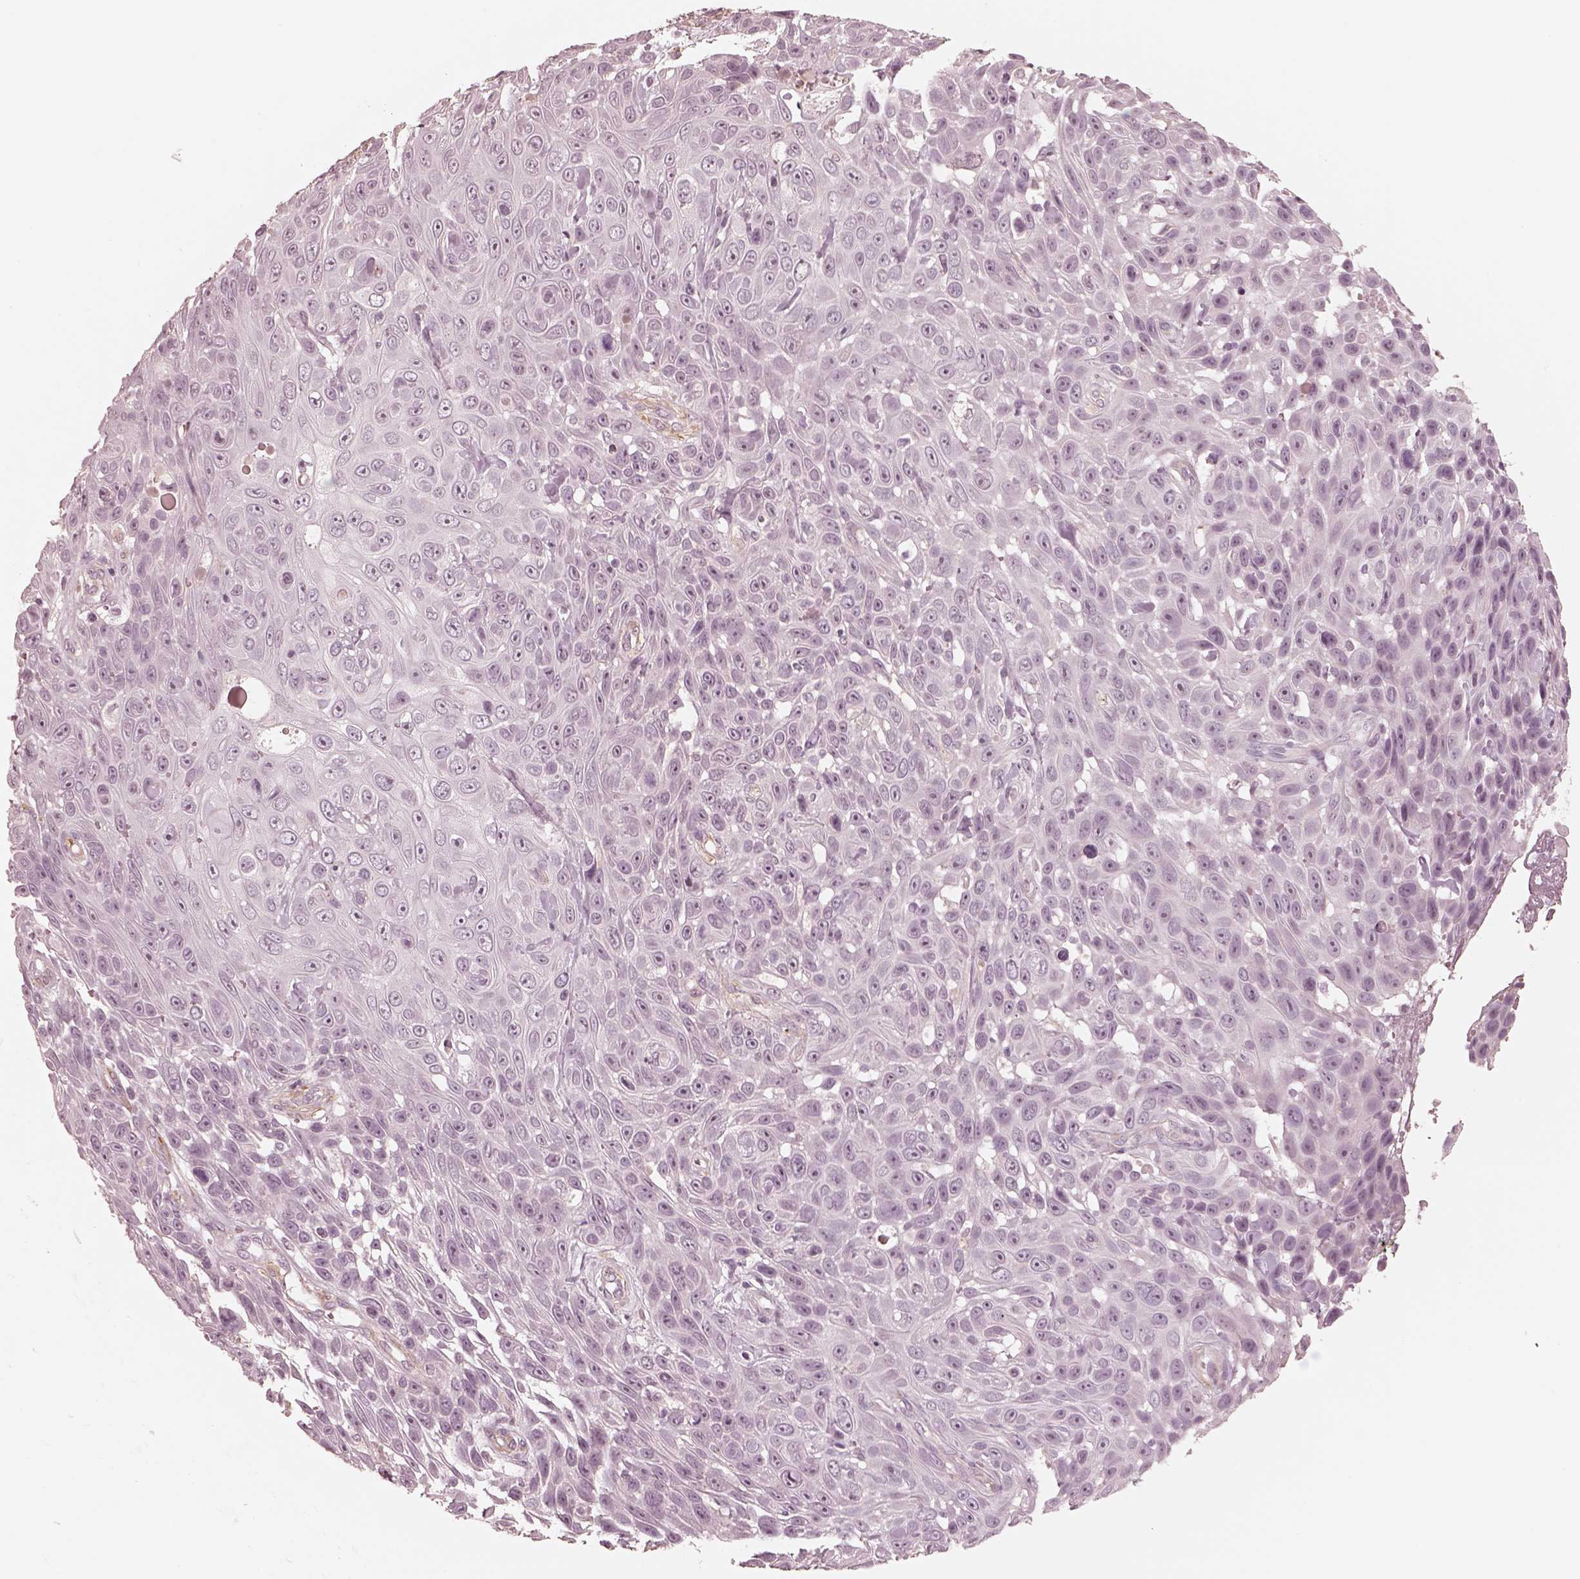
{"staining": {"intensity": "negative", "quantity": "none", "location": "none"}, "tissue": "skin cancer", "cell_type": "Tumor cells", "image_type": "cancer", "snomed": [{"axis": "morphology", "description": "Squamous cell carcinoma, NOS"}, {"axis": "topography", "description": "Skin"}], "caption": "Tumor cells are negative for protein expression in human skin cancer (squamous cell carcinoma).", "gene": "DNAAF9", "patient": {"sex": "male", "age": 82}}